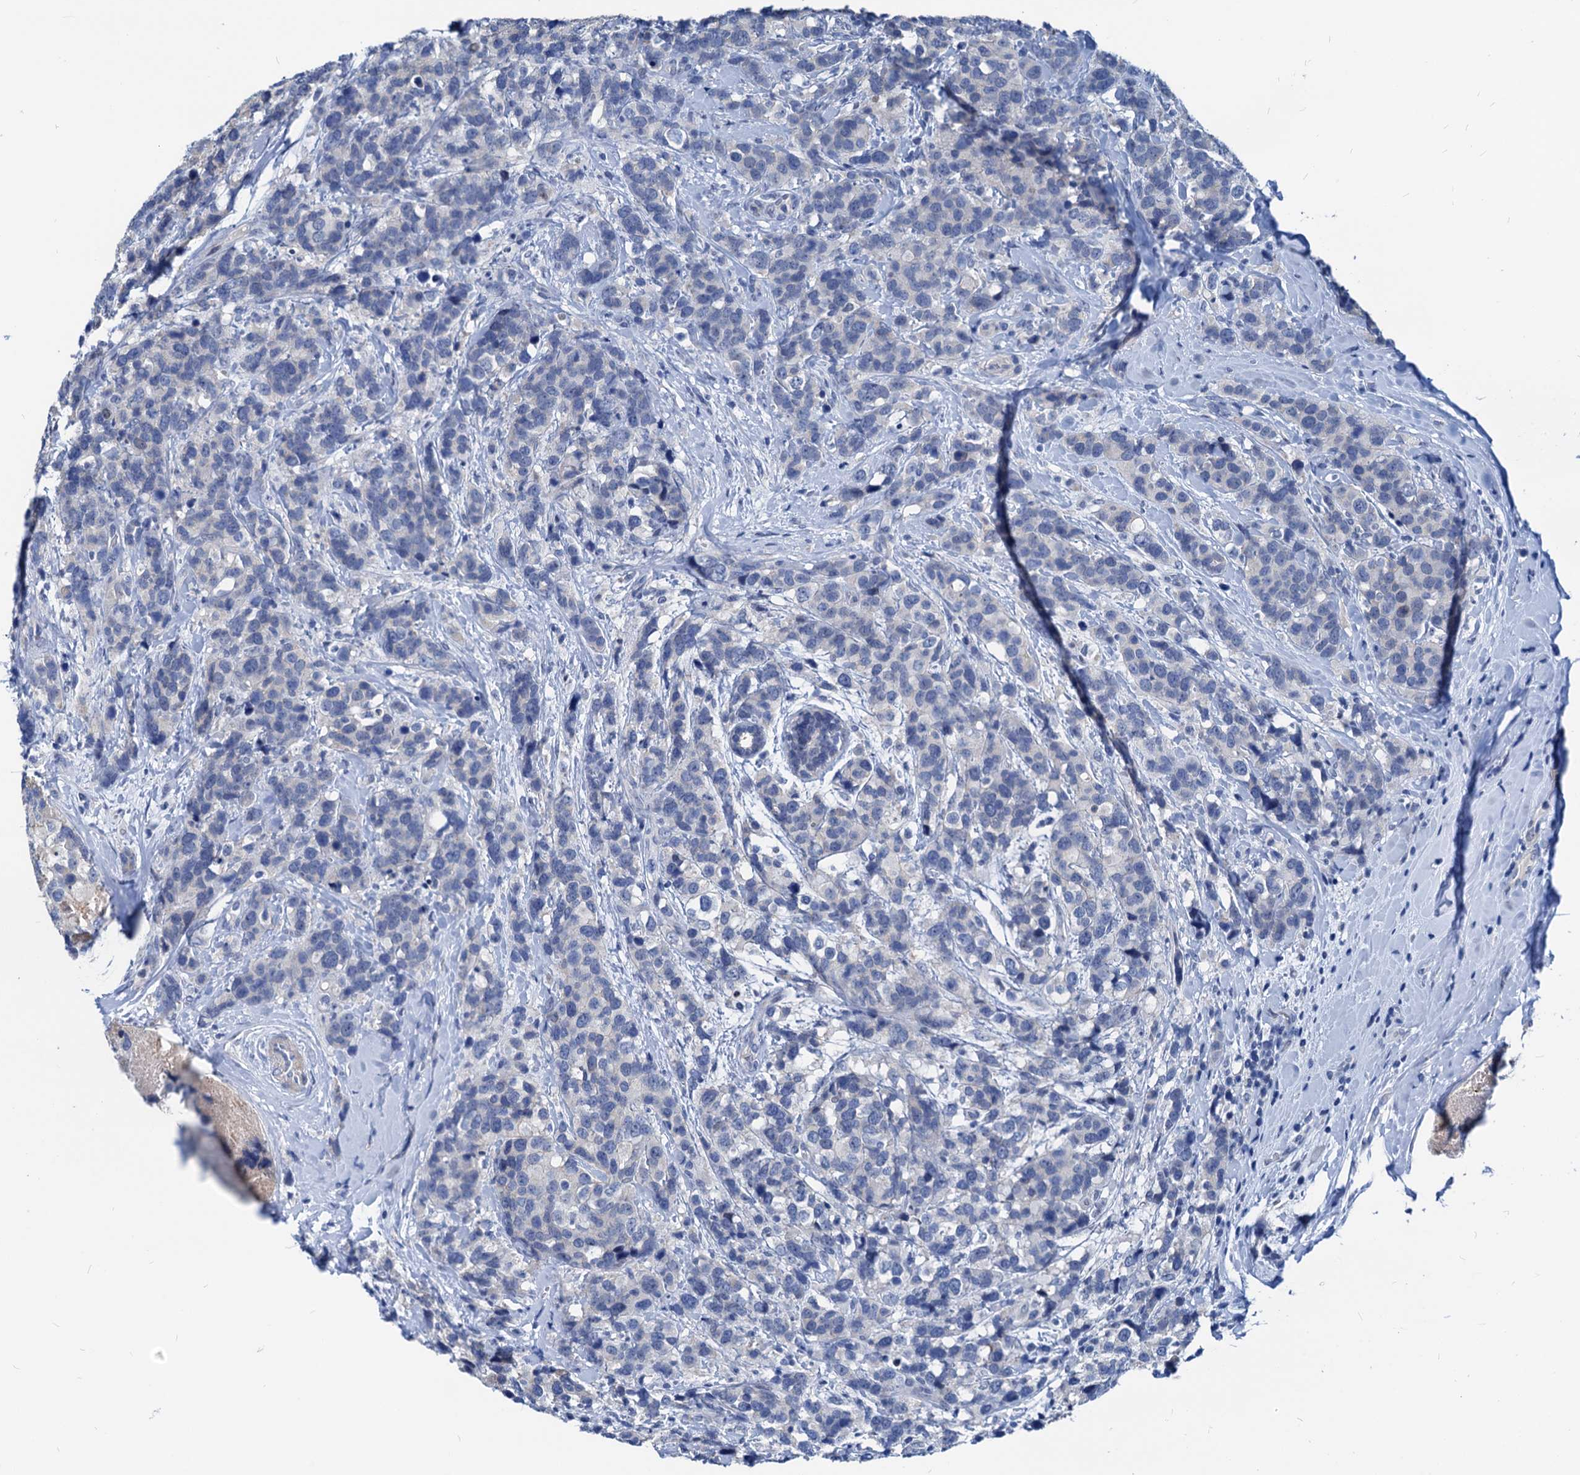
{"staining": {"intensity": "negative", "quantity": "none", "location": "none"}, "tissue": "breast cancer", "cell_type": "Tumor cells", "image_type": "cancer", "snomed": [{"axis": "morphology", "description": "Lobular carcinoma"}, {"axis": "topography", "description": "Breast"}], "caption": "Immunohistochemical staining of lobular carcinoma (breast) demonstrates no significant staining in tumor cells.", "gene": "HSF2", "patient": {"sex": "female", "age": 59}}